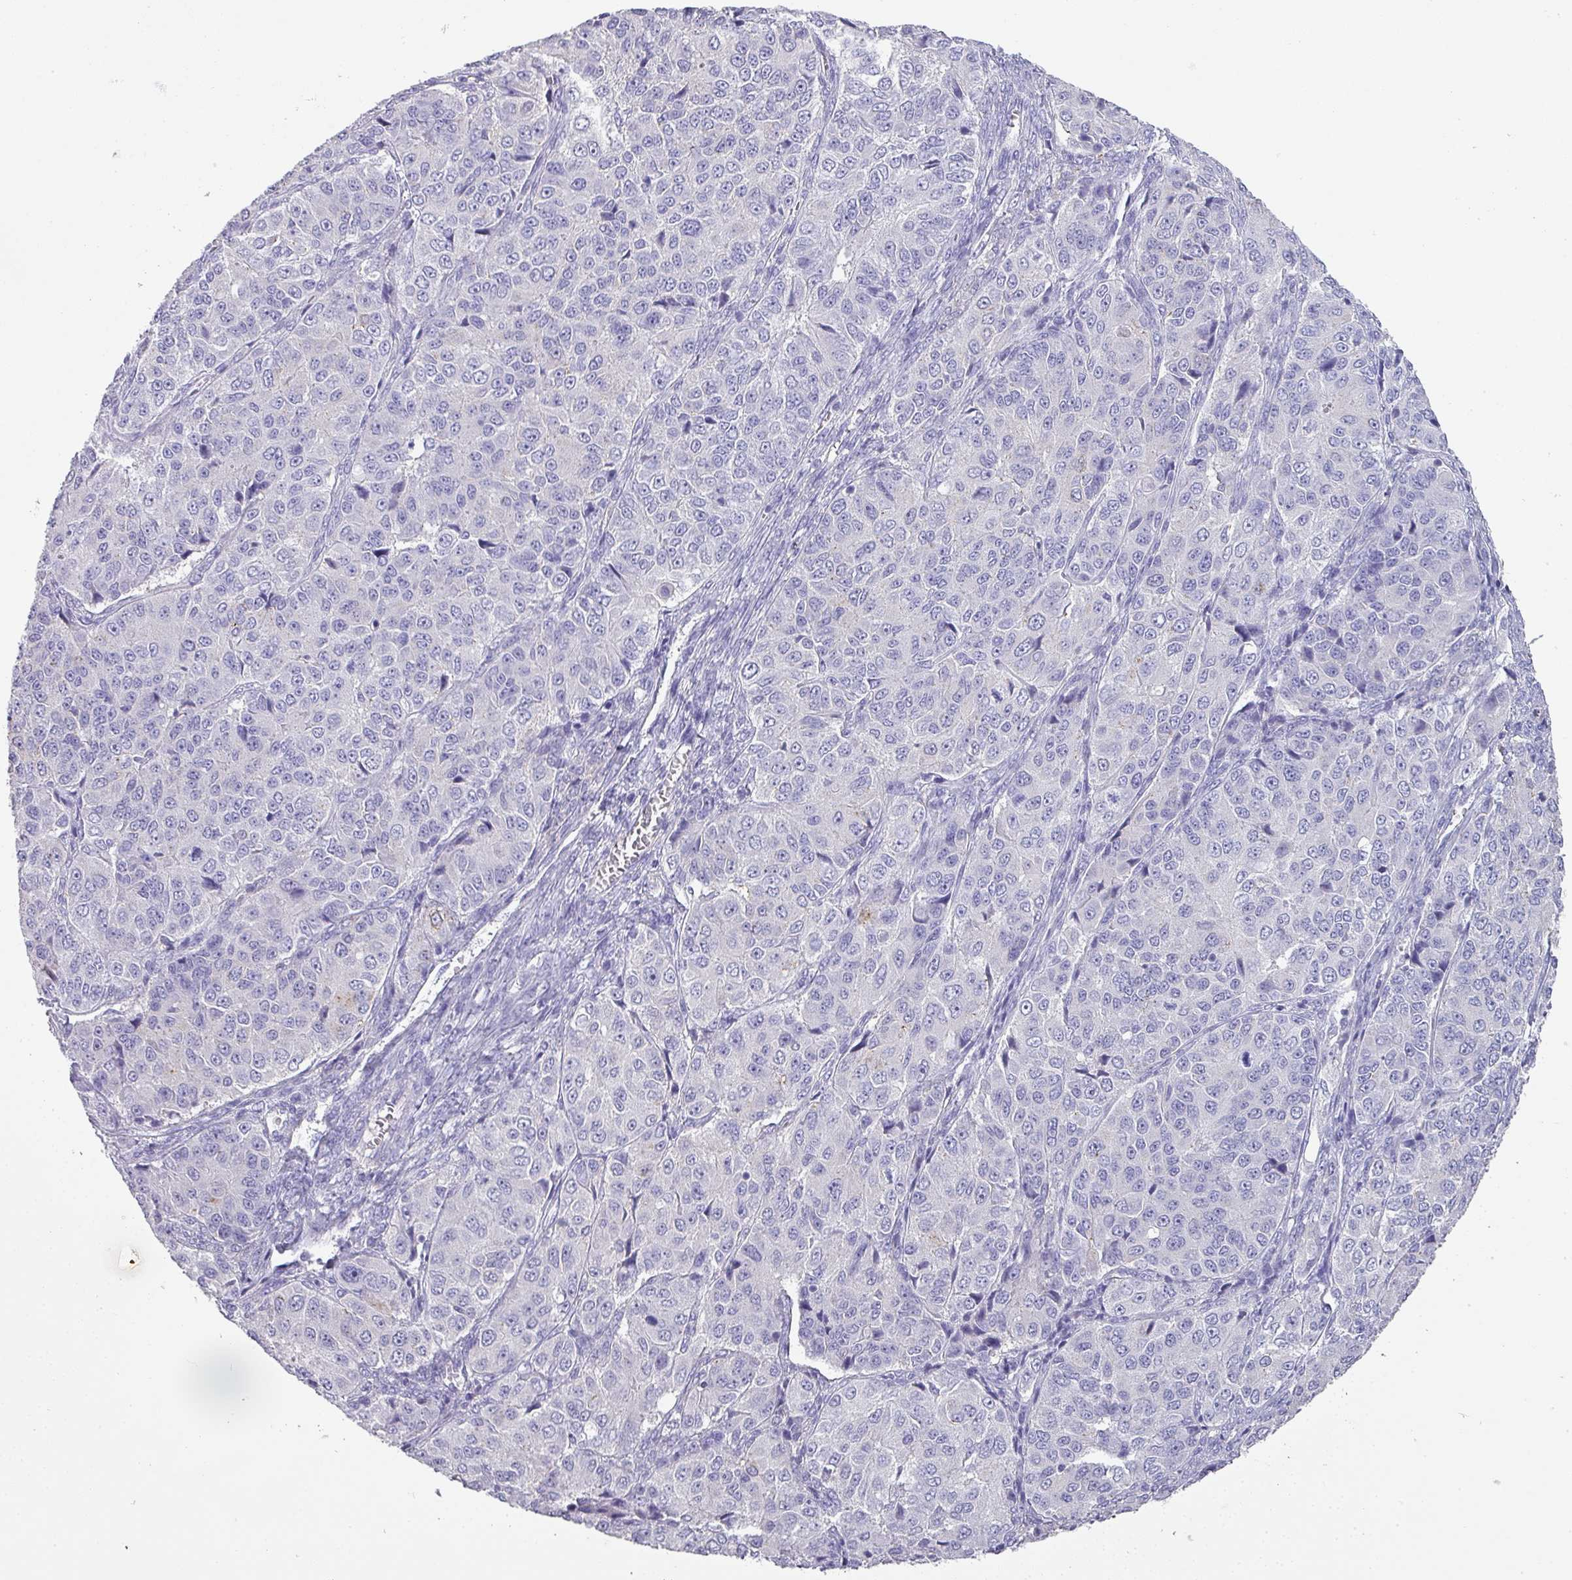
{"staining": {"intensity": "negative", "quantity": "none", "location": "none"}, "tissue": "ovarian cancer", "cell_type": "Tumor cells", "image_type": "cancer", "snomed": [{"axis": "morphology", "description": "Carcinoma, endometroid"}, {"axis": "topography", "description": "Ovary"}], "caption": "This is an IHC photomicrograph of human ovarian endometroid carcinoma. There is no expression in tumor cells.", "gene": "GLI4", "patient": {"sex": "female", "age": 51}}